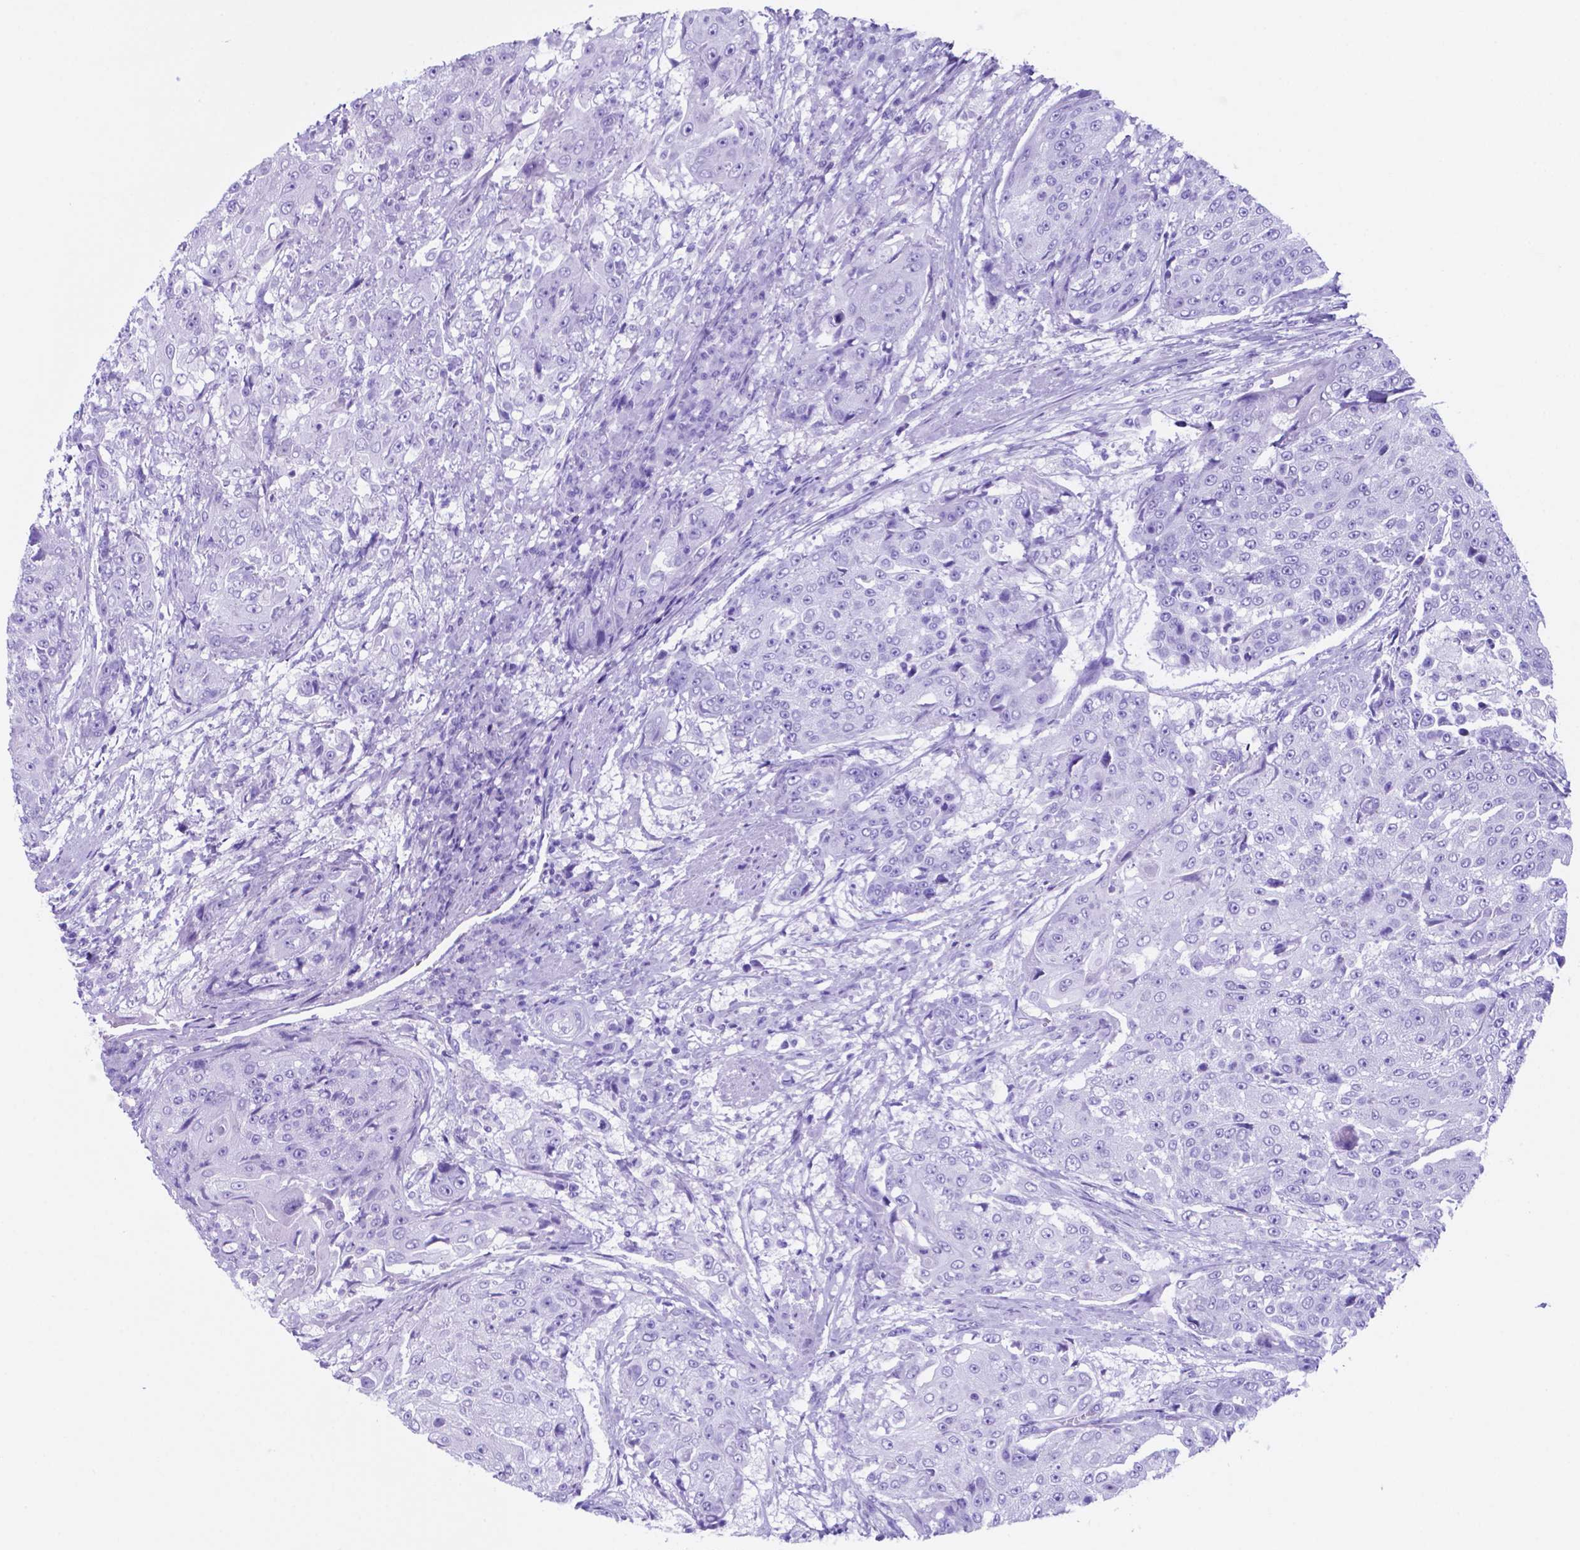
{"staining": {"intensity": "negative", "quantity": "none", "location": "none"}, "tissue": "urothelial cancer", "cell_type": "Tumor cells", "image_type": "cancer", "snomed": [{"axis": "morphology", "description": "Urothelial carcinoma, High grade"}, {"axis": "topography", "description": "Urinary bladder"}], "caption": "High magnification brightfield microscopy of urothelial cancer stained with DAB (3,3'-diaminobenzidine) (brown) and counterstained with hematoxylin (blue): tumor cells show no significant staining.", "gene": "DNAAF8", "patient": {"sex": "female", "age": 63}}